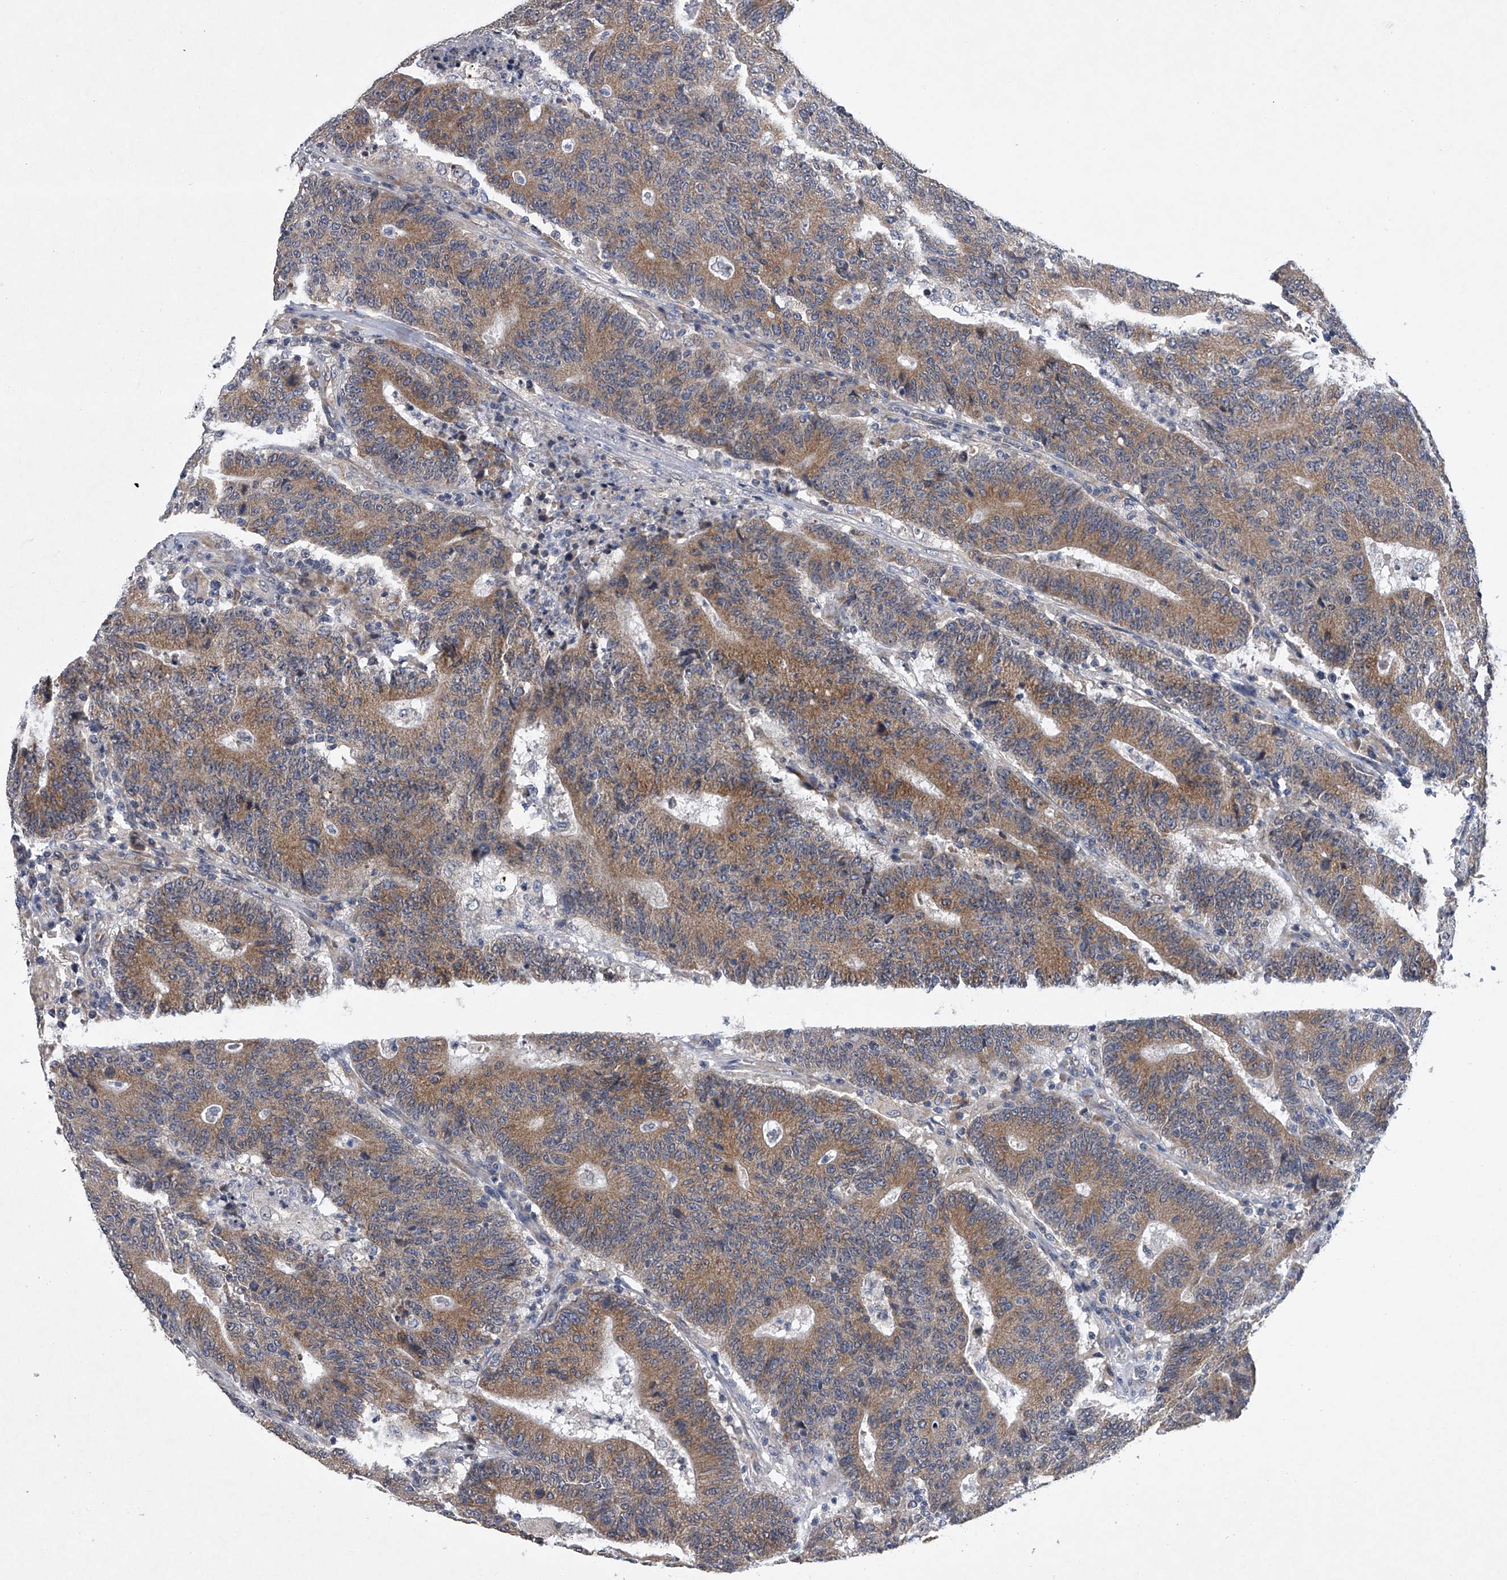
{"staining": {"intensity": "moderate", "quantity": ">75%", "location": "cytoplasmic/membranous"}, "tissue": "colorectal cancer", "cell_type": "Tumor cells", "image_type": "cancer", "snomed": [{"axis": "morphology", "description": "Normal tissue, NOS"}, {"axis": "morphology", "description": "Adenocarcinoma, NOS"}, {"axis": "topography", "description": "Colon"}], "caption": "DAB (3,3'-diaminobenzidine) immunohistochemical staining of human colorectal cancer (adenocarcinoma) displays moderate cytoplasmic/membranous protein positivity in approximately >75% of tumor cells. Immunohistochemistry stains the protein in brown and the nuclei are stained blue.", "gene": "RNF5", "patient": {"sex": "female", "age": 75}}